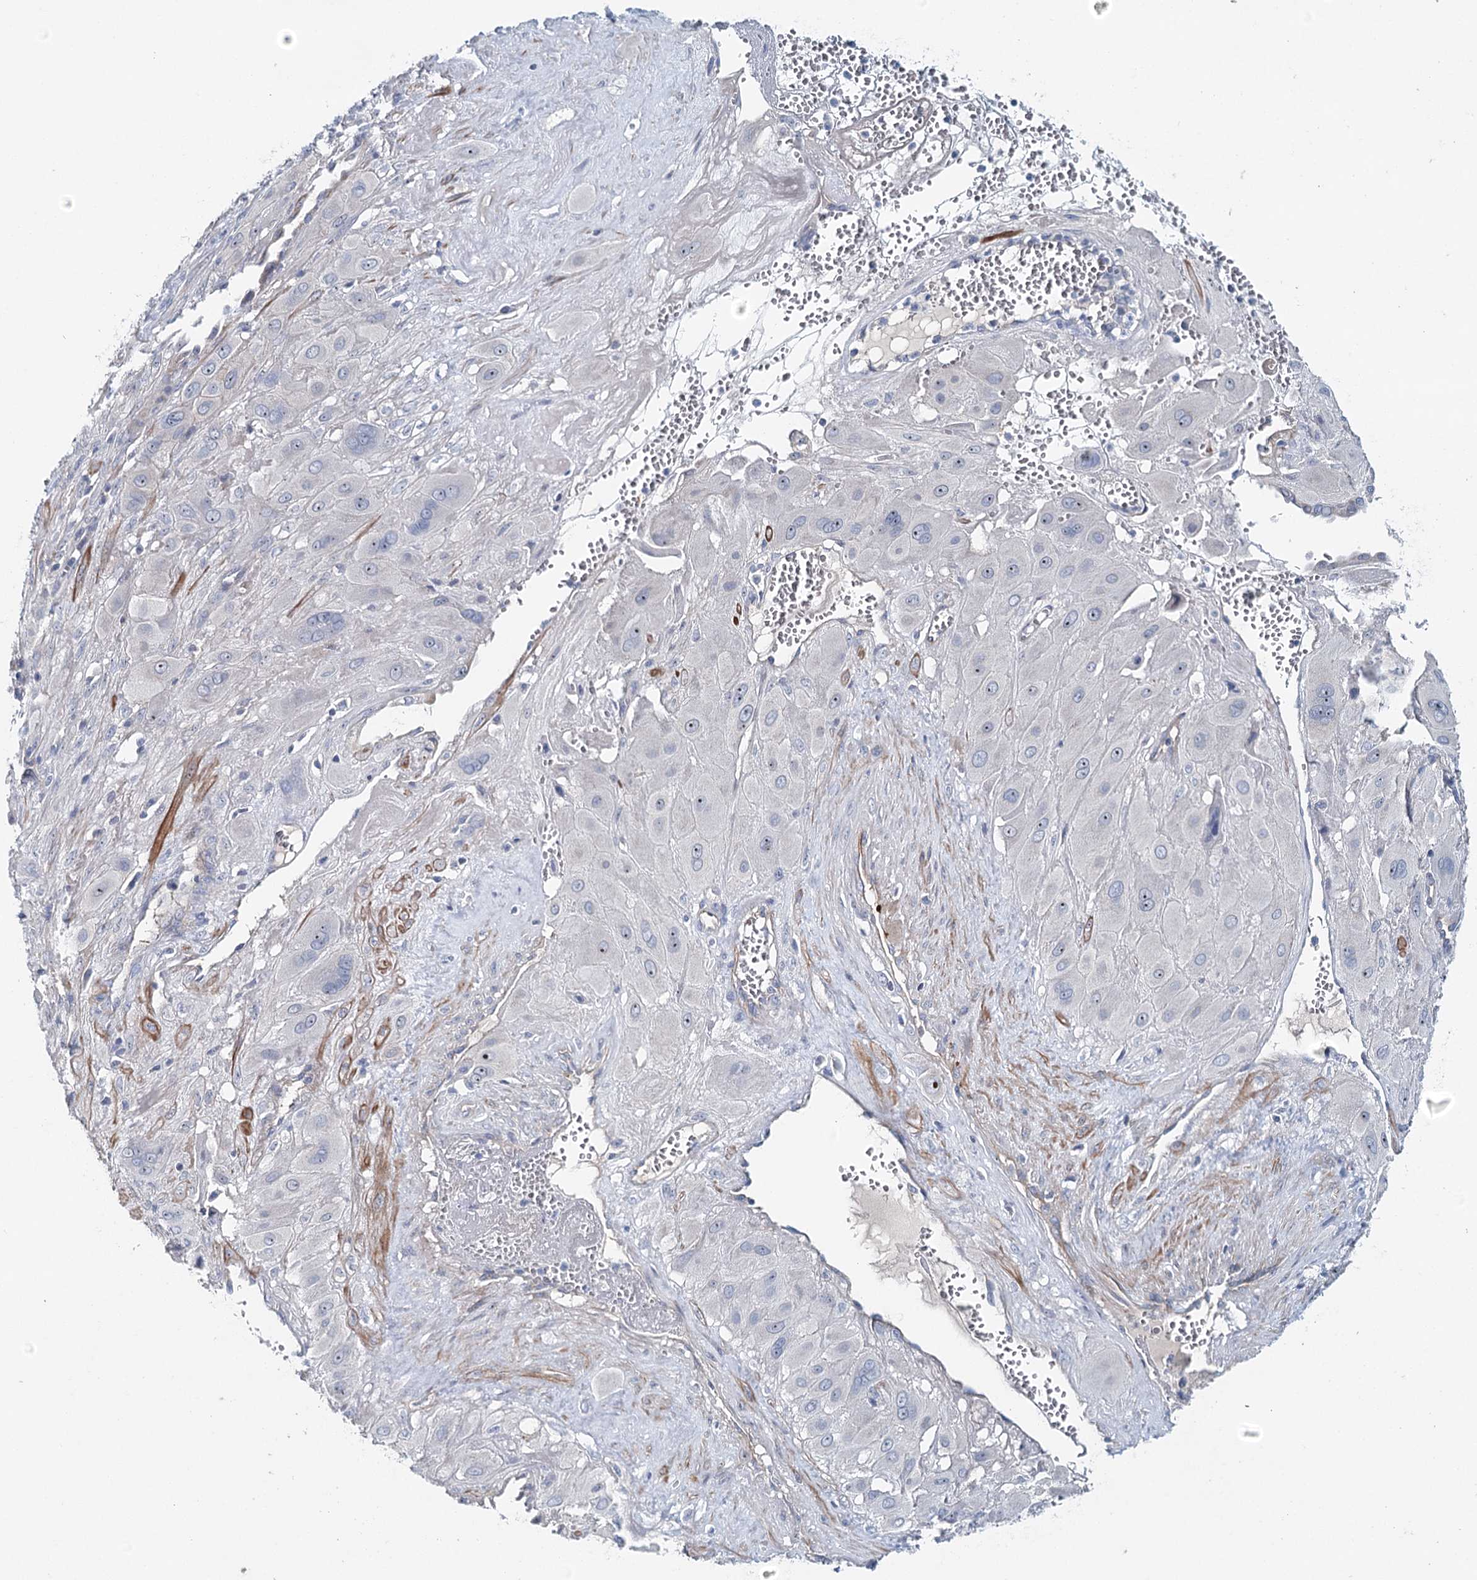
{"staining": {"intensity": "negative", "quantity": "none", "location": "none"}, "tissue": "cervical cancer", "cell_type": "Tumor cells", "image_type": "cancer", "snomed": [{"axis": "morphology", "description": "Squamous cell carcinoma, NOS"}, {"axis": "topography", "description": "Cervix"}], "caption": "There is no significant expression in tumor cells of cervical squamous cell carcinoma. Brightfield microscopy of immunohistochemistry stained with DAB (3,3'-diaminobenzidine) (brown) and hematoxylin (blue), captured at high magnification.", "gene": "RBM43", "patient": {"sex": "female", "age": 34}}